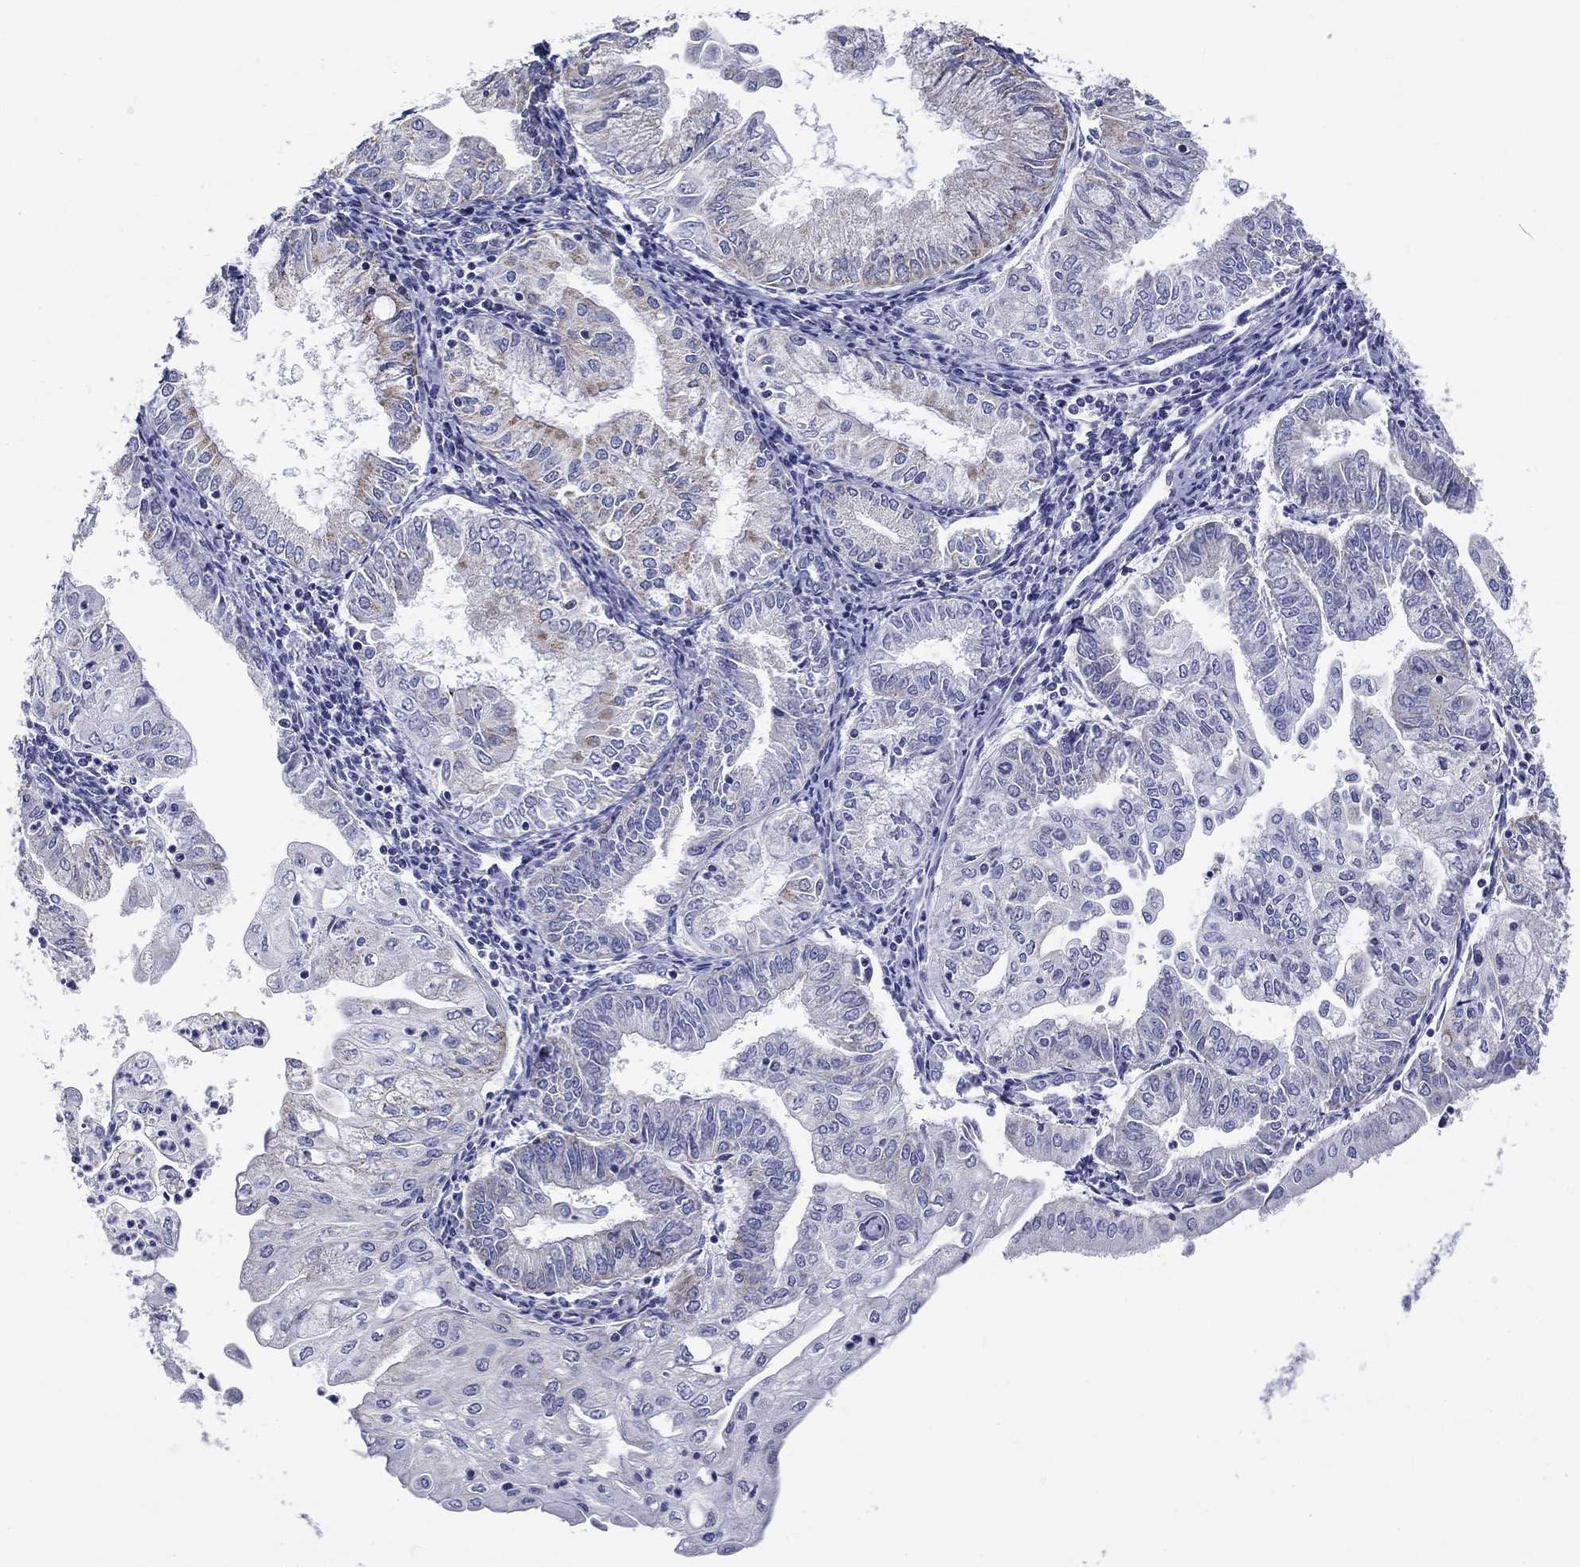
{"staining": {"intensity": "negative", "quantity": "none", "location": "none"}, "tissue": "endometrial cancer", "cell_type": "Tumor cells", "image_type": "cancer", "snomed": [{"axis": "morphology", "description": "Adenocarcinoma, NOS"}, {"axis": "topography", "description": "Endometrium"}], "caption": "A photomicrograph of human endometrial cancer is negative for staining in tumor cells.", "gene": "UPB1", "patient": {"sex": "female", "age": 56}}